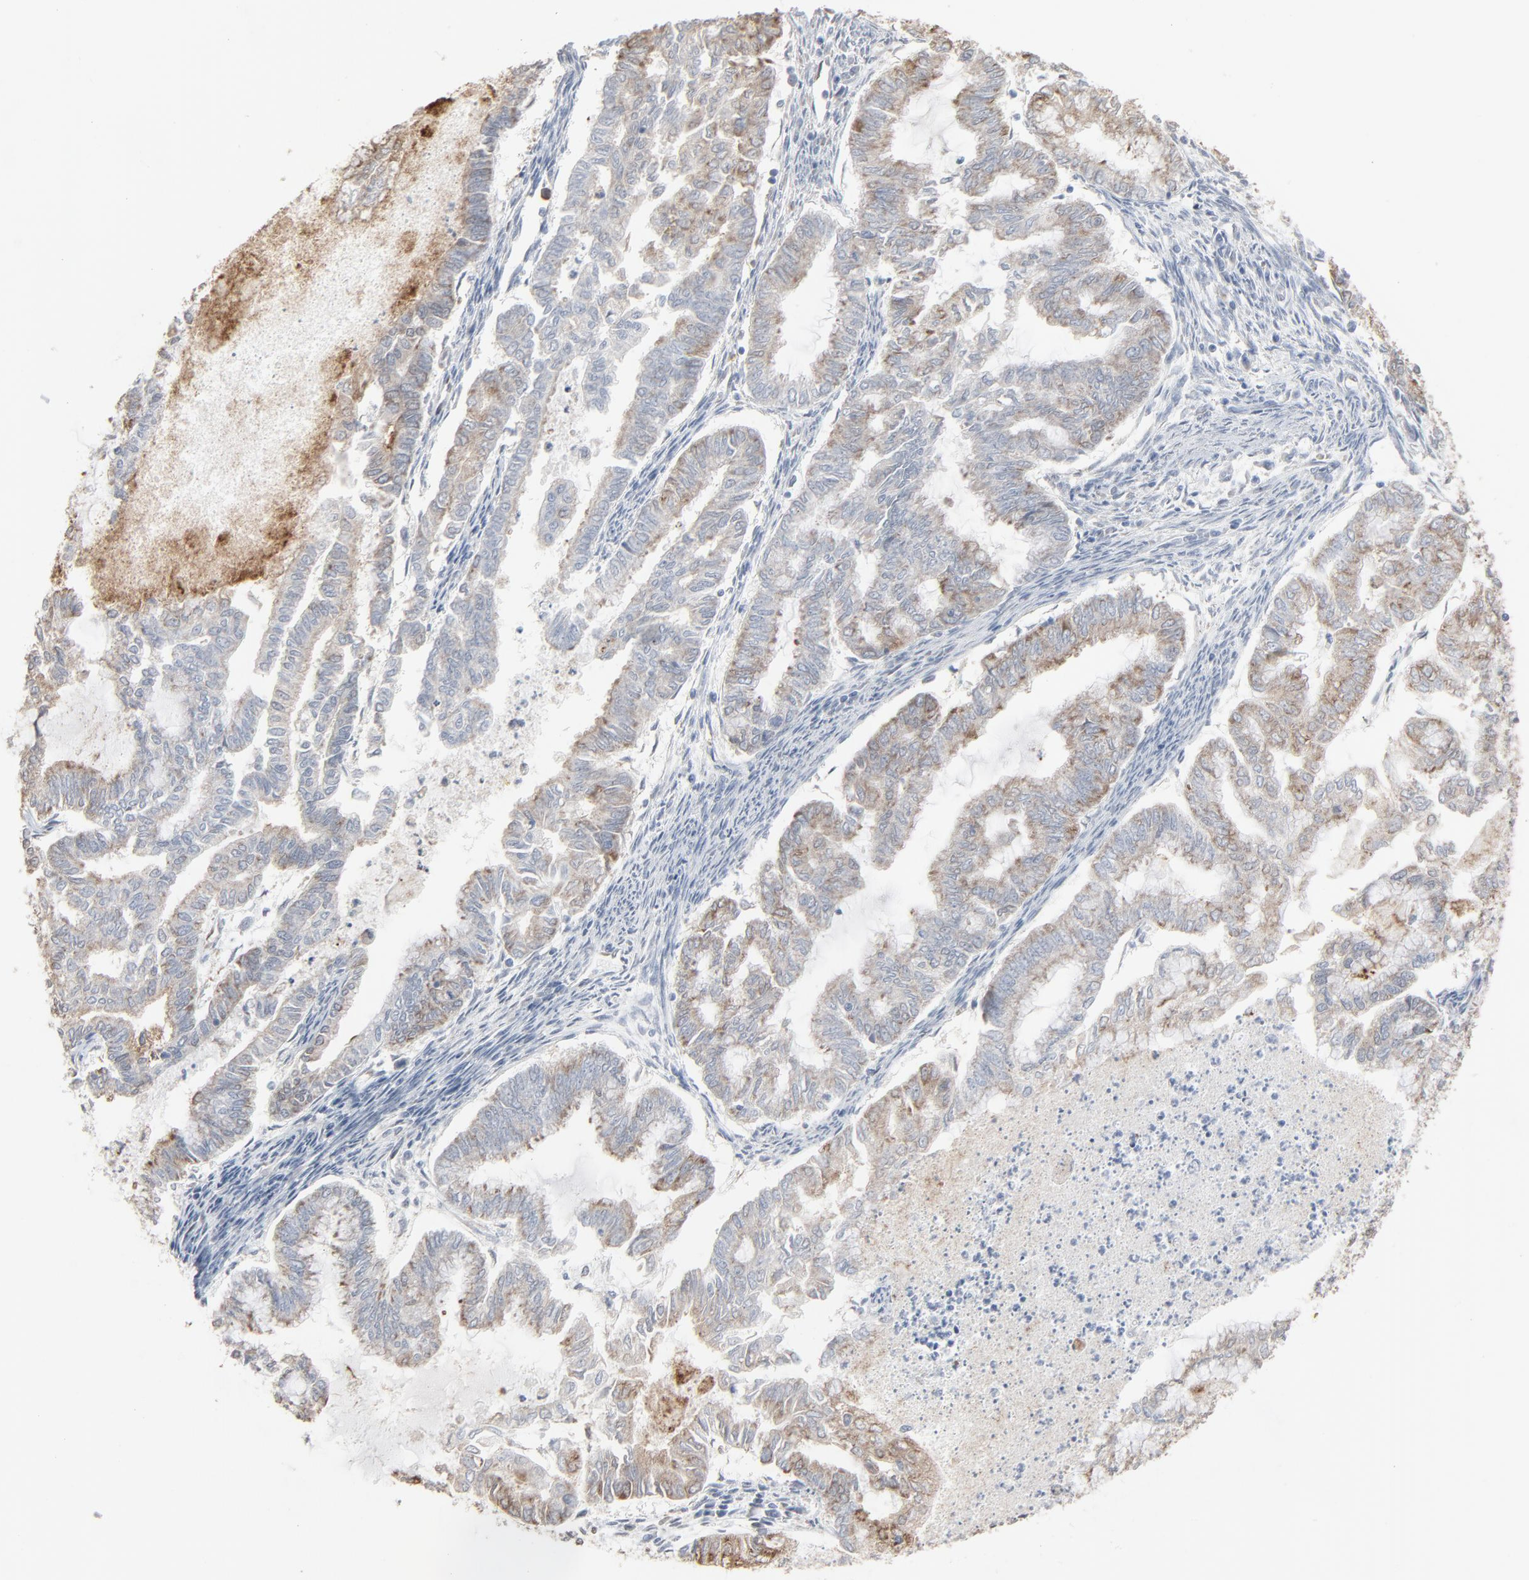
{"staining": {"intensity": "weak", "quantity": ">75%", "location": "cytoplasmic/membranous"}, "tissue": "endometrial cancer", "cell_type": "Tumor cells", "image_type": "cancer", "snomed": [{"axis": "morphology", "description": "Adenocarcinoma, NOS"}, {"axis": "topography", "description": "Endometrium"}], "caption": "This image displays immunohistochemistry staining of adenocarcinoma (endometrial), with low weak cytoplasmic/membranous positivity in about >75% of tumor cells.", "gene": "CCT5", "patient": {"sex": "female", "age": 79}}